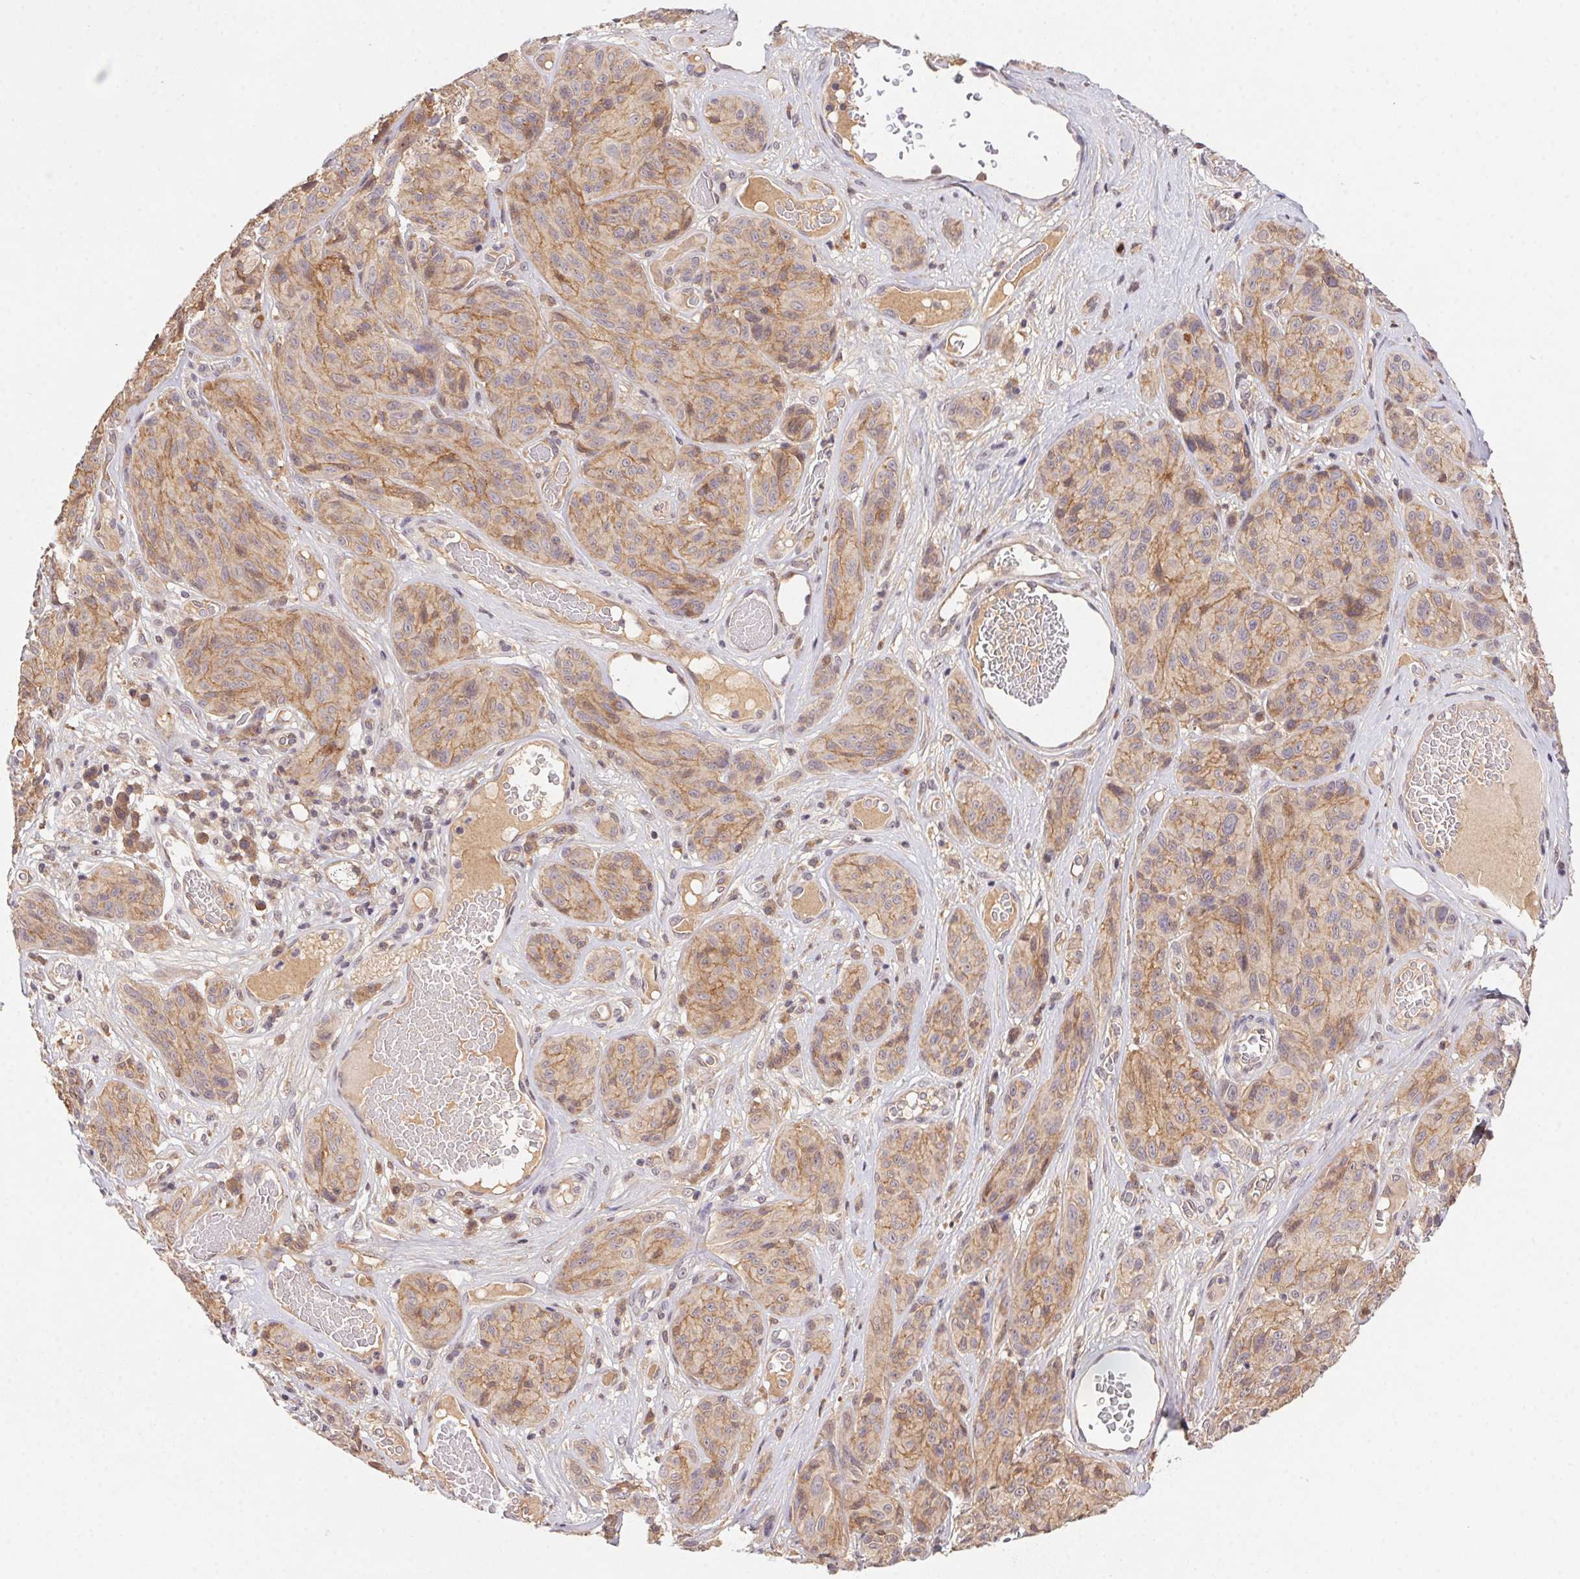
{"staining": {"intensity": "weak", "quantity": ">75%", "location": "cytoplasmic/membranous"}, "tissue": "melanoma", "cell_type": "Tumor cells", "image_type": "cancer", "snomed": [{"axis": "morphology", "description": "Malignant melanoma, NOS"}, {"axis": "topography", "description": "Skin"}], "caption": "Protein staining by immunohistochemistry (IHC) displays weak cytoplasmic/membranous expression in approximately >75% of tumor cells in melanoma.", "gene": "SLC52A2", "patient": {"sex": "male", "age": 91}}